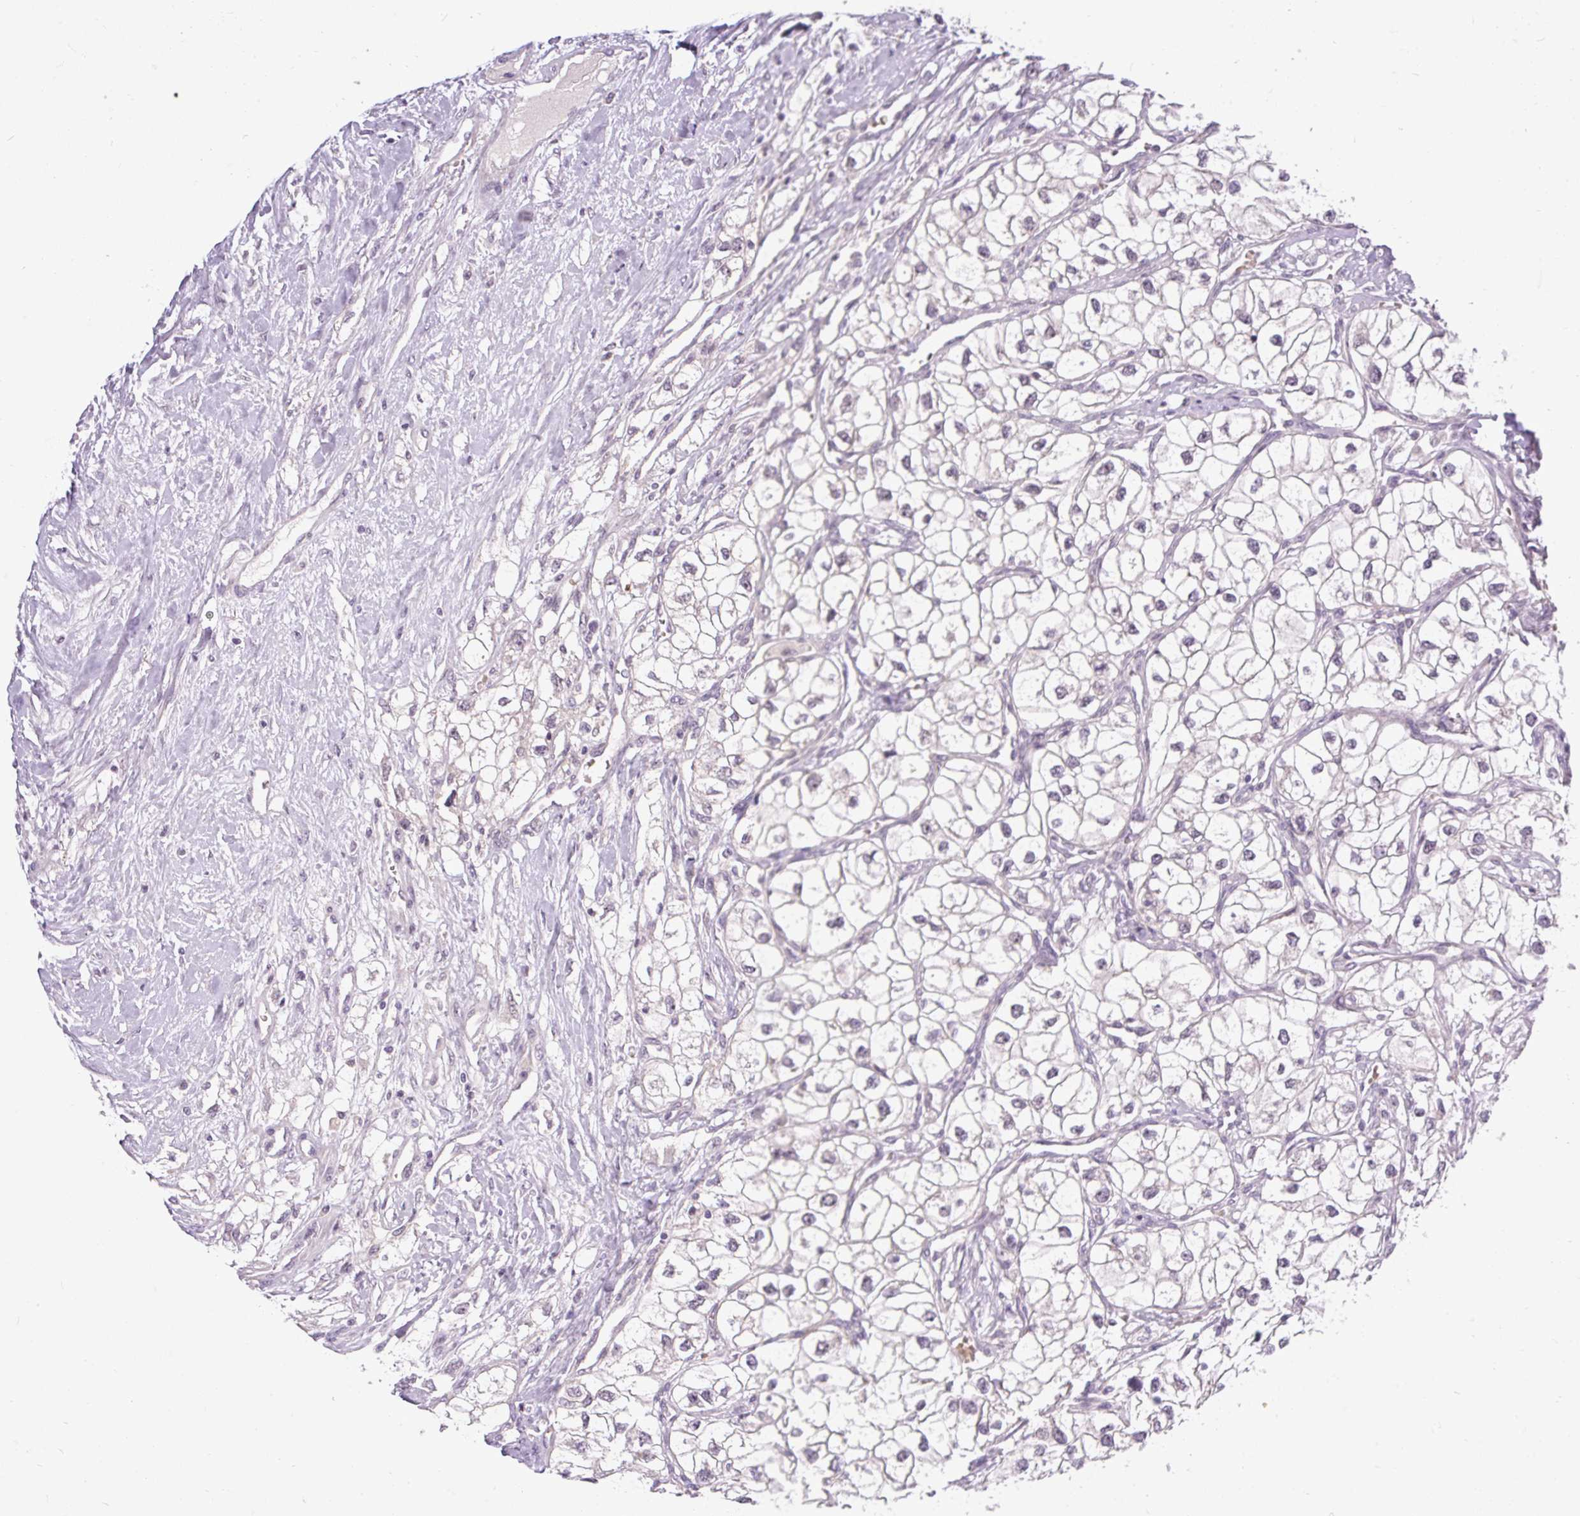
{"staining": {"intensity": "negative", "quantity": "none", "location": "none"}, "tissue": "renal cancer", "cell_type": "Tumor cells", "image_type": "cancer", "snomed": [{"axis": "morphology", "description": "Adenocarcinoma, NOS"}, {"axis": "topography", "description": "Kidney"}], "caption": "A photomicrograph of human renal adenocarcinoma is negative for staining in tumor cells.", "gene": "FAM117B", "patient": {"sex": "male", "age": 59}}